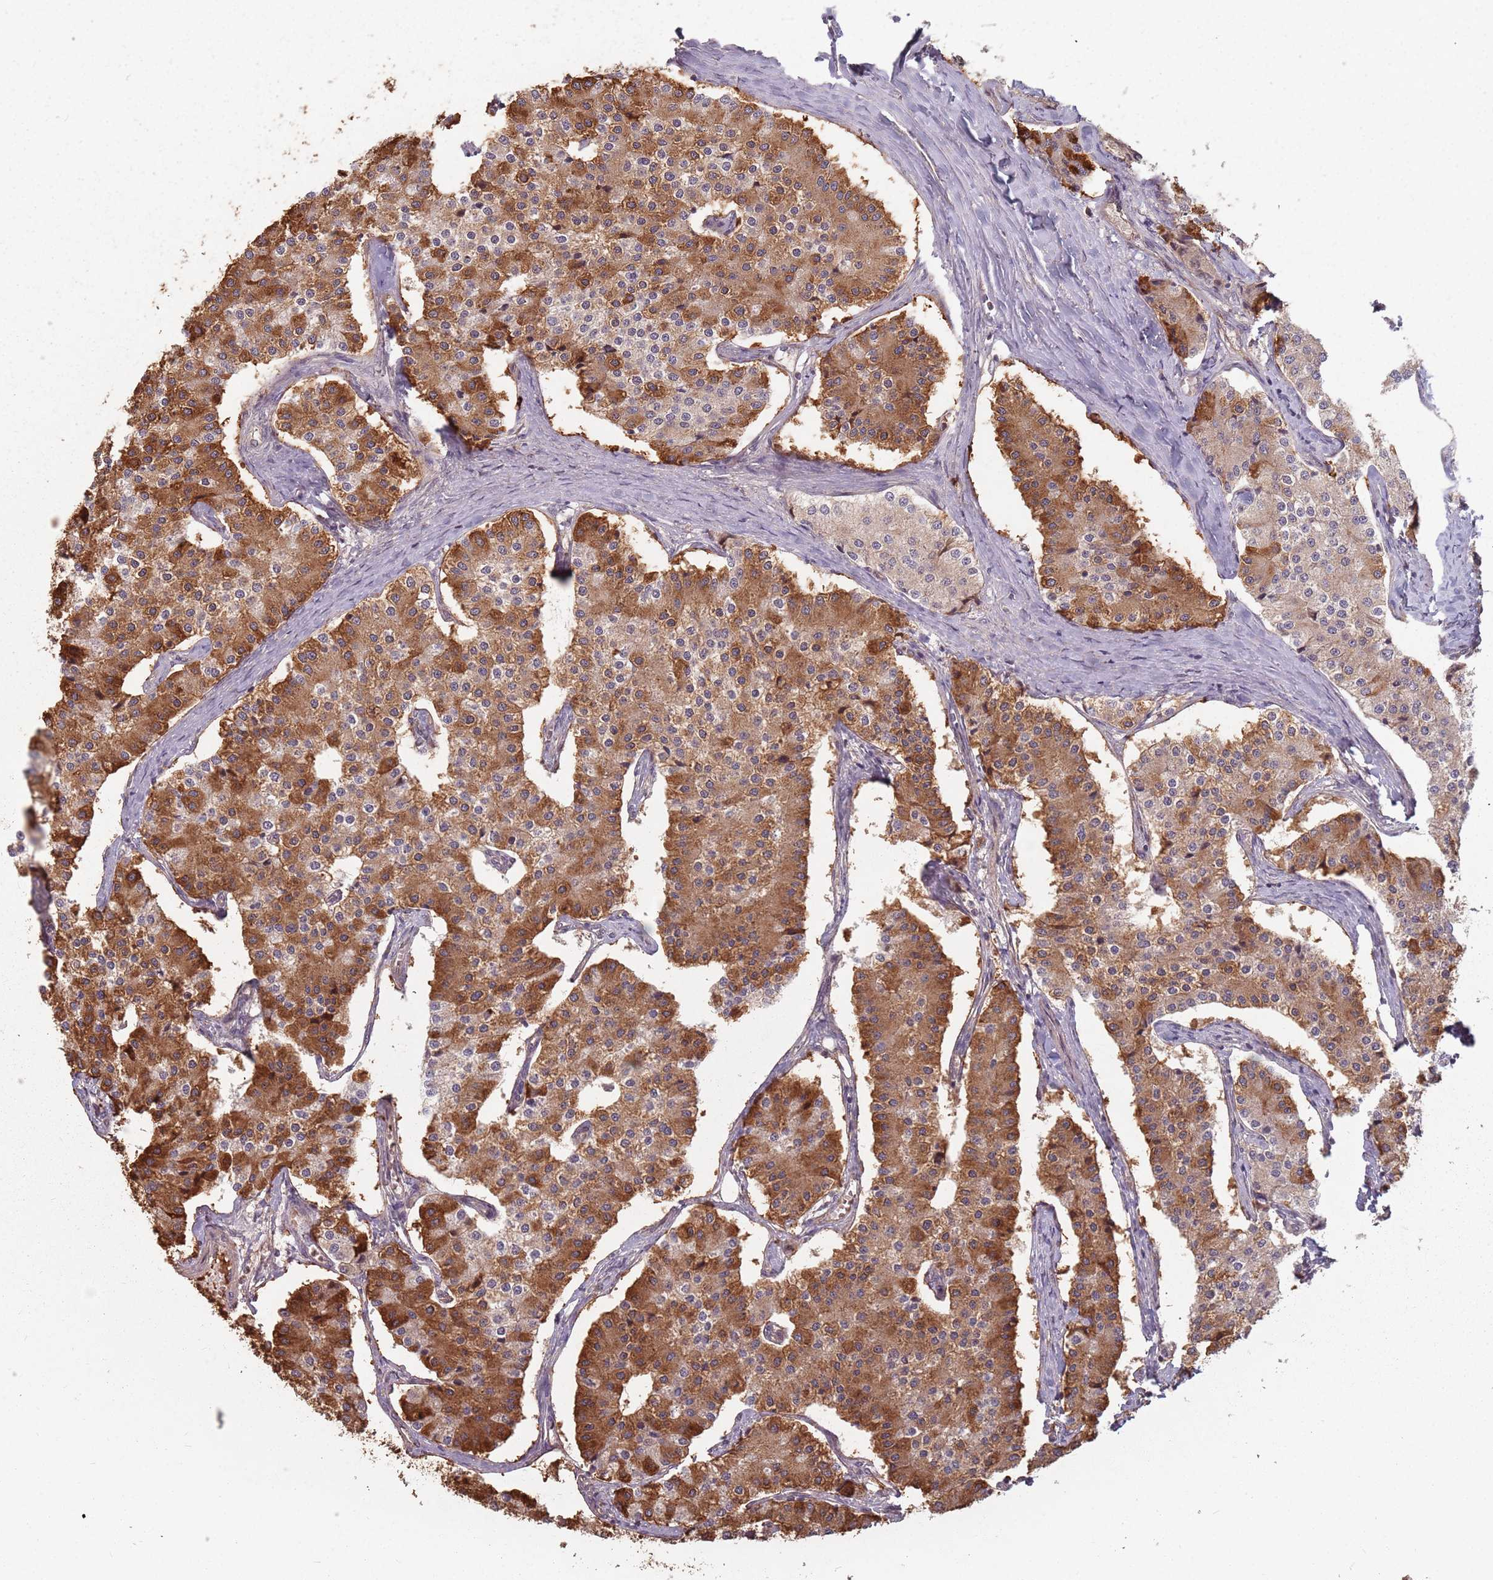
{"staining": {"intensity": "strong", "quantity": ">75%", "location": "cytoplasmic/membranous"}, "tissue": "carcinoid", "cell_type": "Tumor cells", "image_type": "cancer", "snomed": [{"axis": "morphology", "description": "Carcinoid, malignant, NOS"}, {"axis": "topography", "description": "Colon"}], "caption": "IHC (DAB) staining of carcinoid demonstrates strong cytoplasmic/membranous protein expression in approximately >75% of tumor cells.", "gene": "C3orf14", "patient": {"sex": "female", "age": 52}}